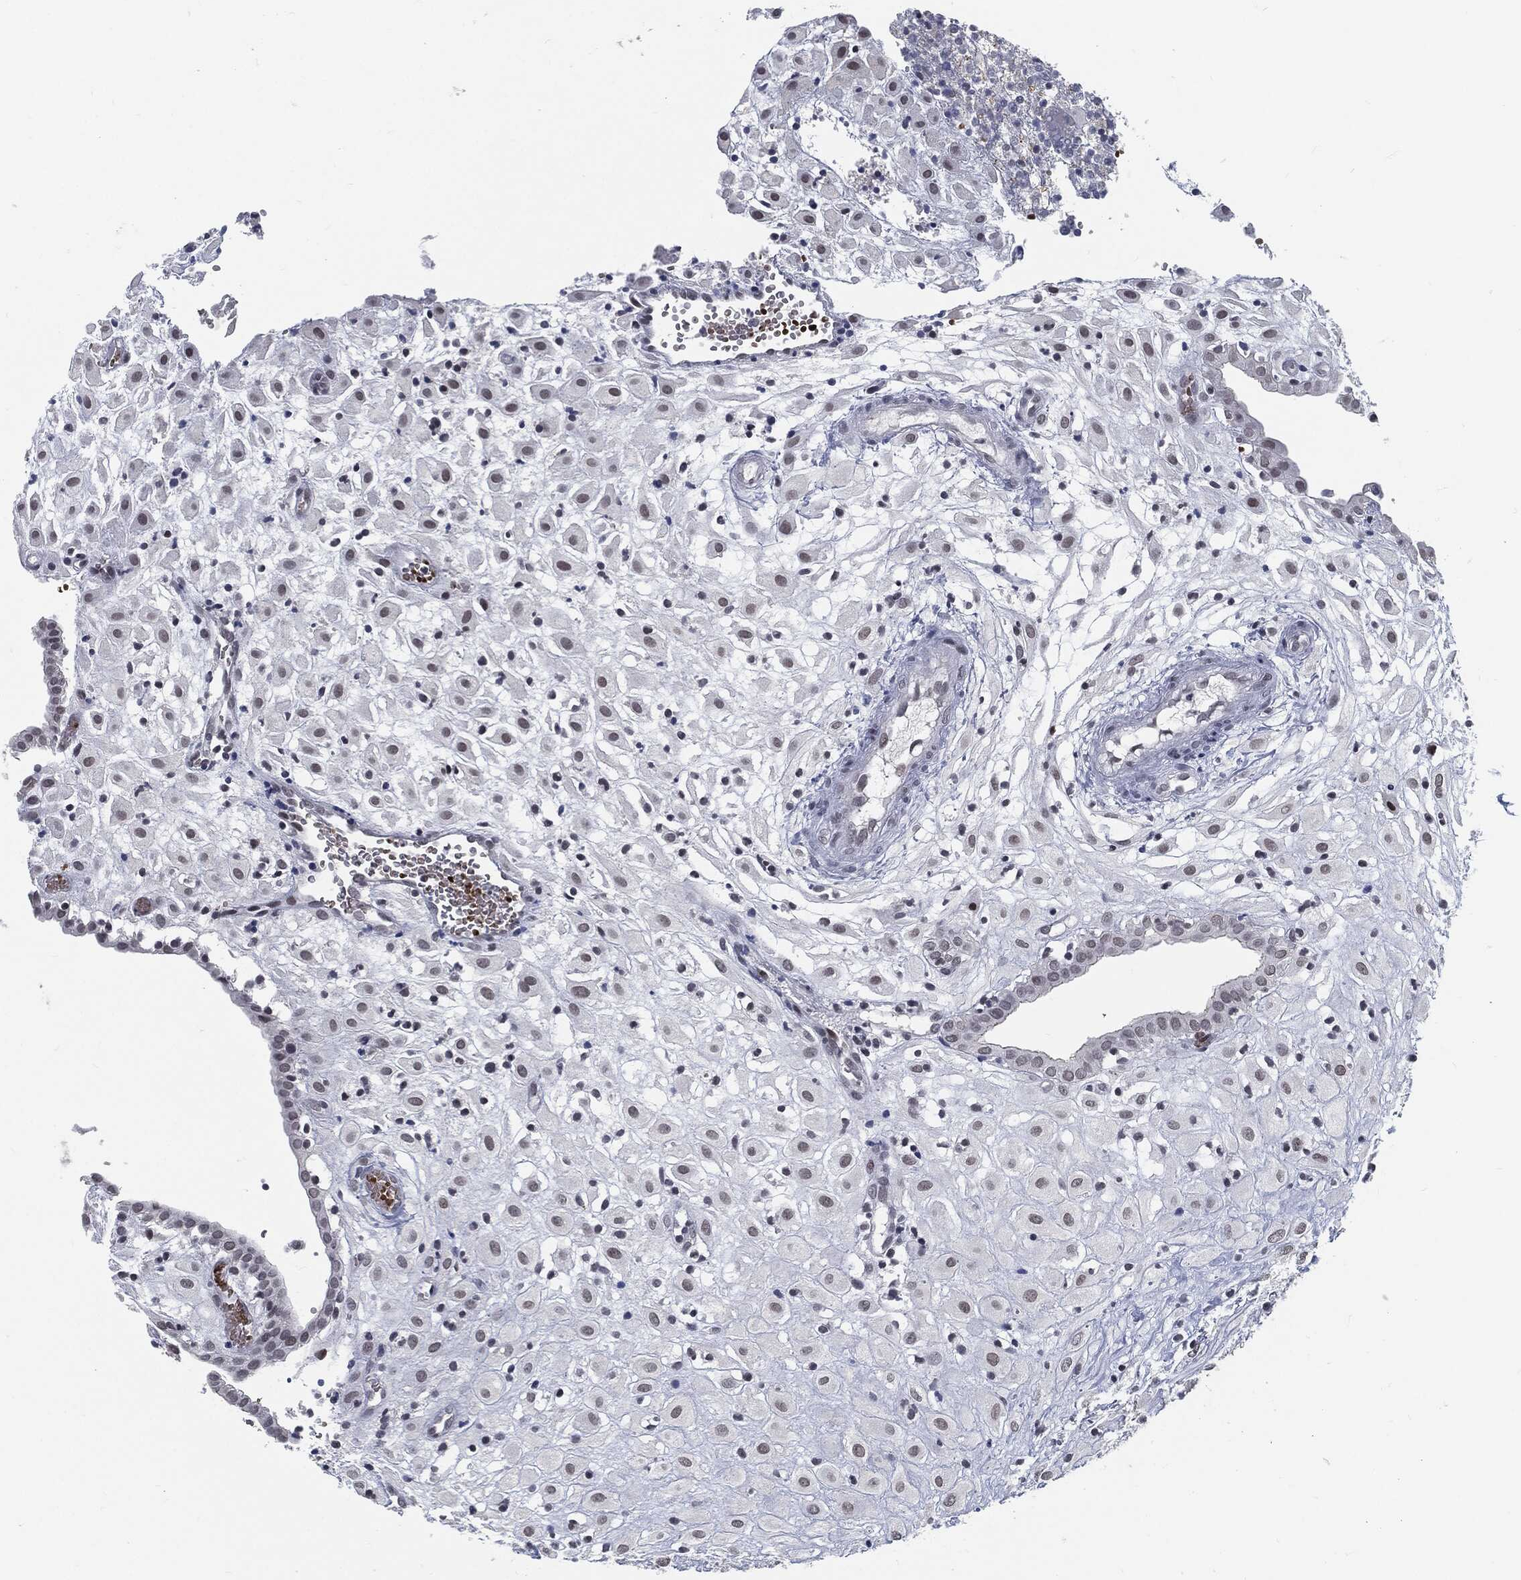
{"staining": {"intensity": "weak", "quantity": "<25%", "location": "nuclear"}, "tissue": "placenta", "cell_type": "Decidual cells", "image_type": "normal", "snomed": [{"axis": "morphology", "description": "Normal tissue, NOS"}, {"axis": "topography", "description": "Placenta"}], "caption": "This is a histopathology image of immunohistochemistry staining of normal placenta, which shows no expression in decidual cells. Brightfield microscopy of immunohistochemistry (IHC) stained with DAB (3,3'-diaminobenzidine) (brown) and hematoxylin (blue), captured at high magnification.", "gene": "ANXA1", "patient": {"sex": "female", "age": 24}}